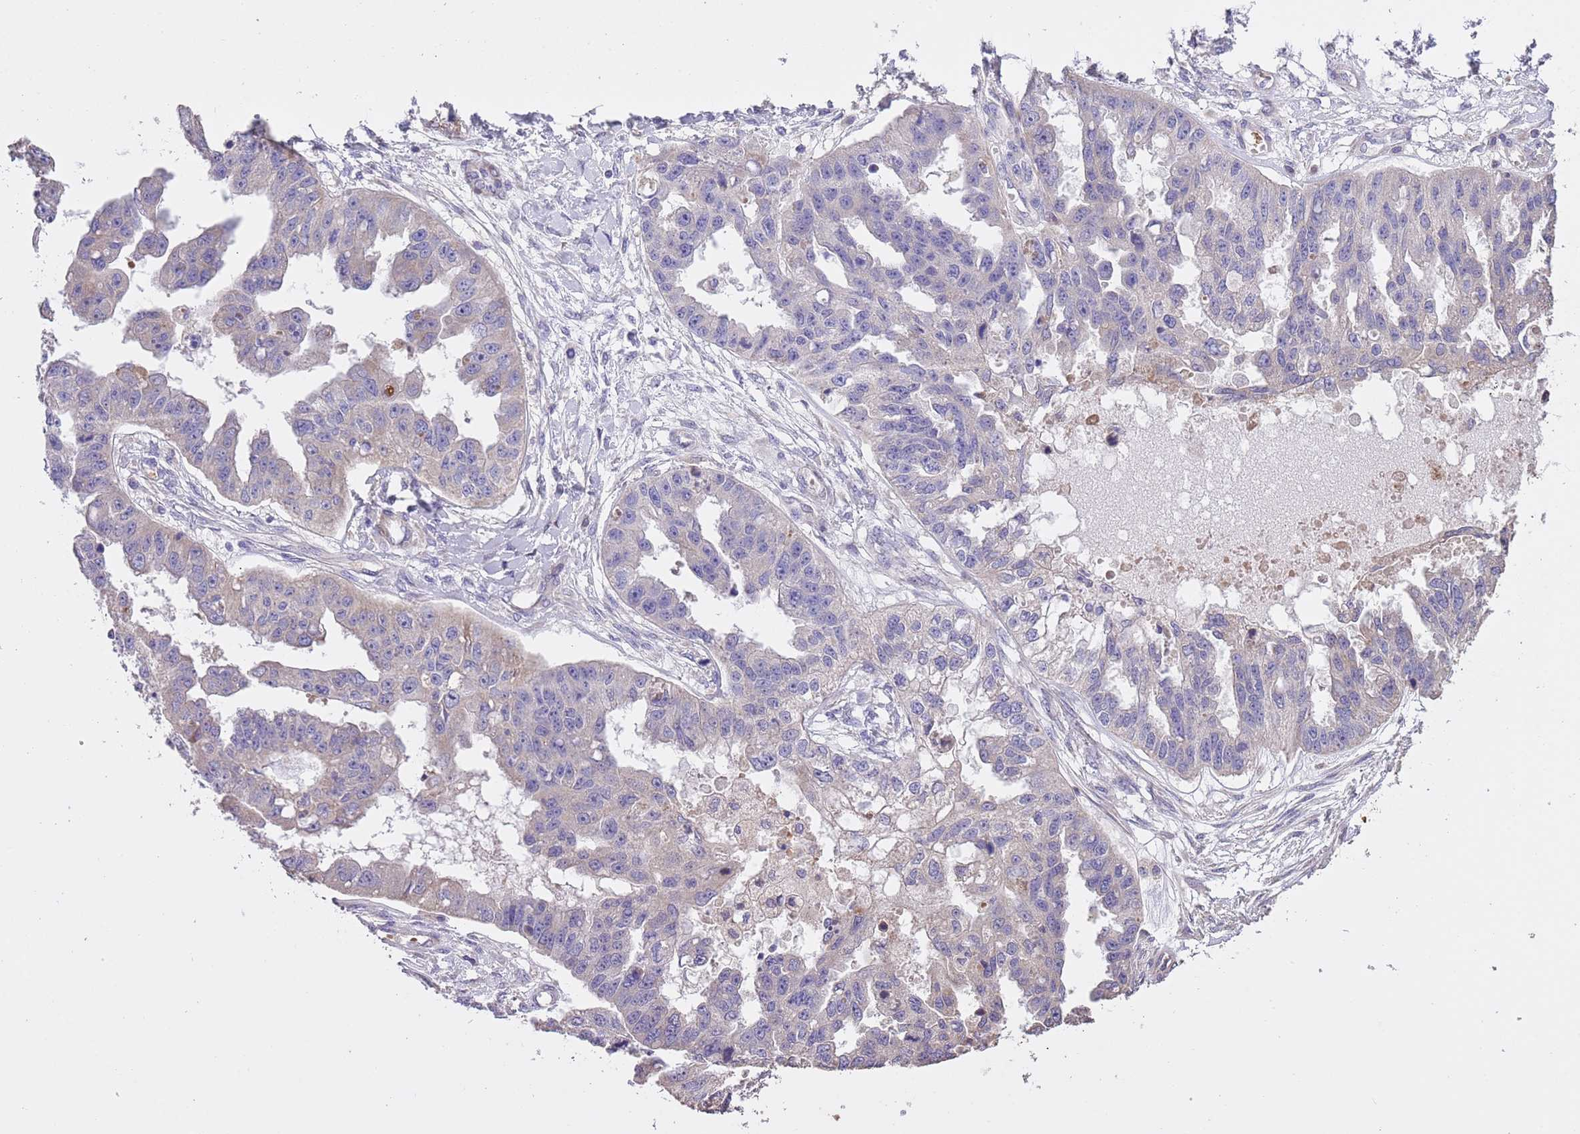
{"staining": {"intensity": "negative", "quantity": "none", "location": "none"}, "tissue": "ovarian cancer", "cell_type": "Tumor cells", "image_type": "cancer", "snomed": [{"axis": "morphology", "description": "Cystadenocarcinoma, serous, NOS"}, {"axis": "topography", "description": "Ovary"}], "caption": "Ovarian cancer (serous cystadenocarcinoma) was stained to show a protein in brown. There is no significant staining in tumor cells.", "gene": "PIGA", "patient": {"sex": "female", "age": 58}}